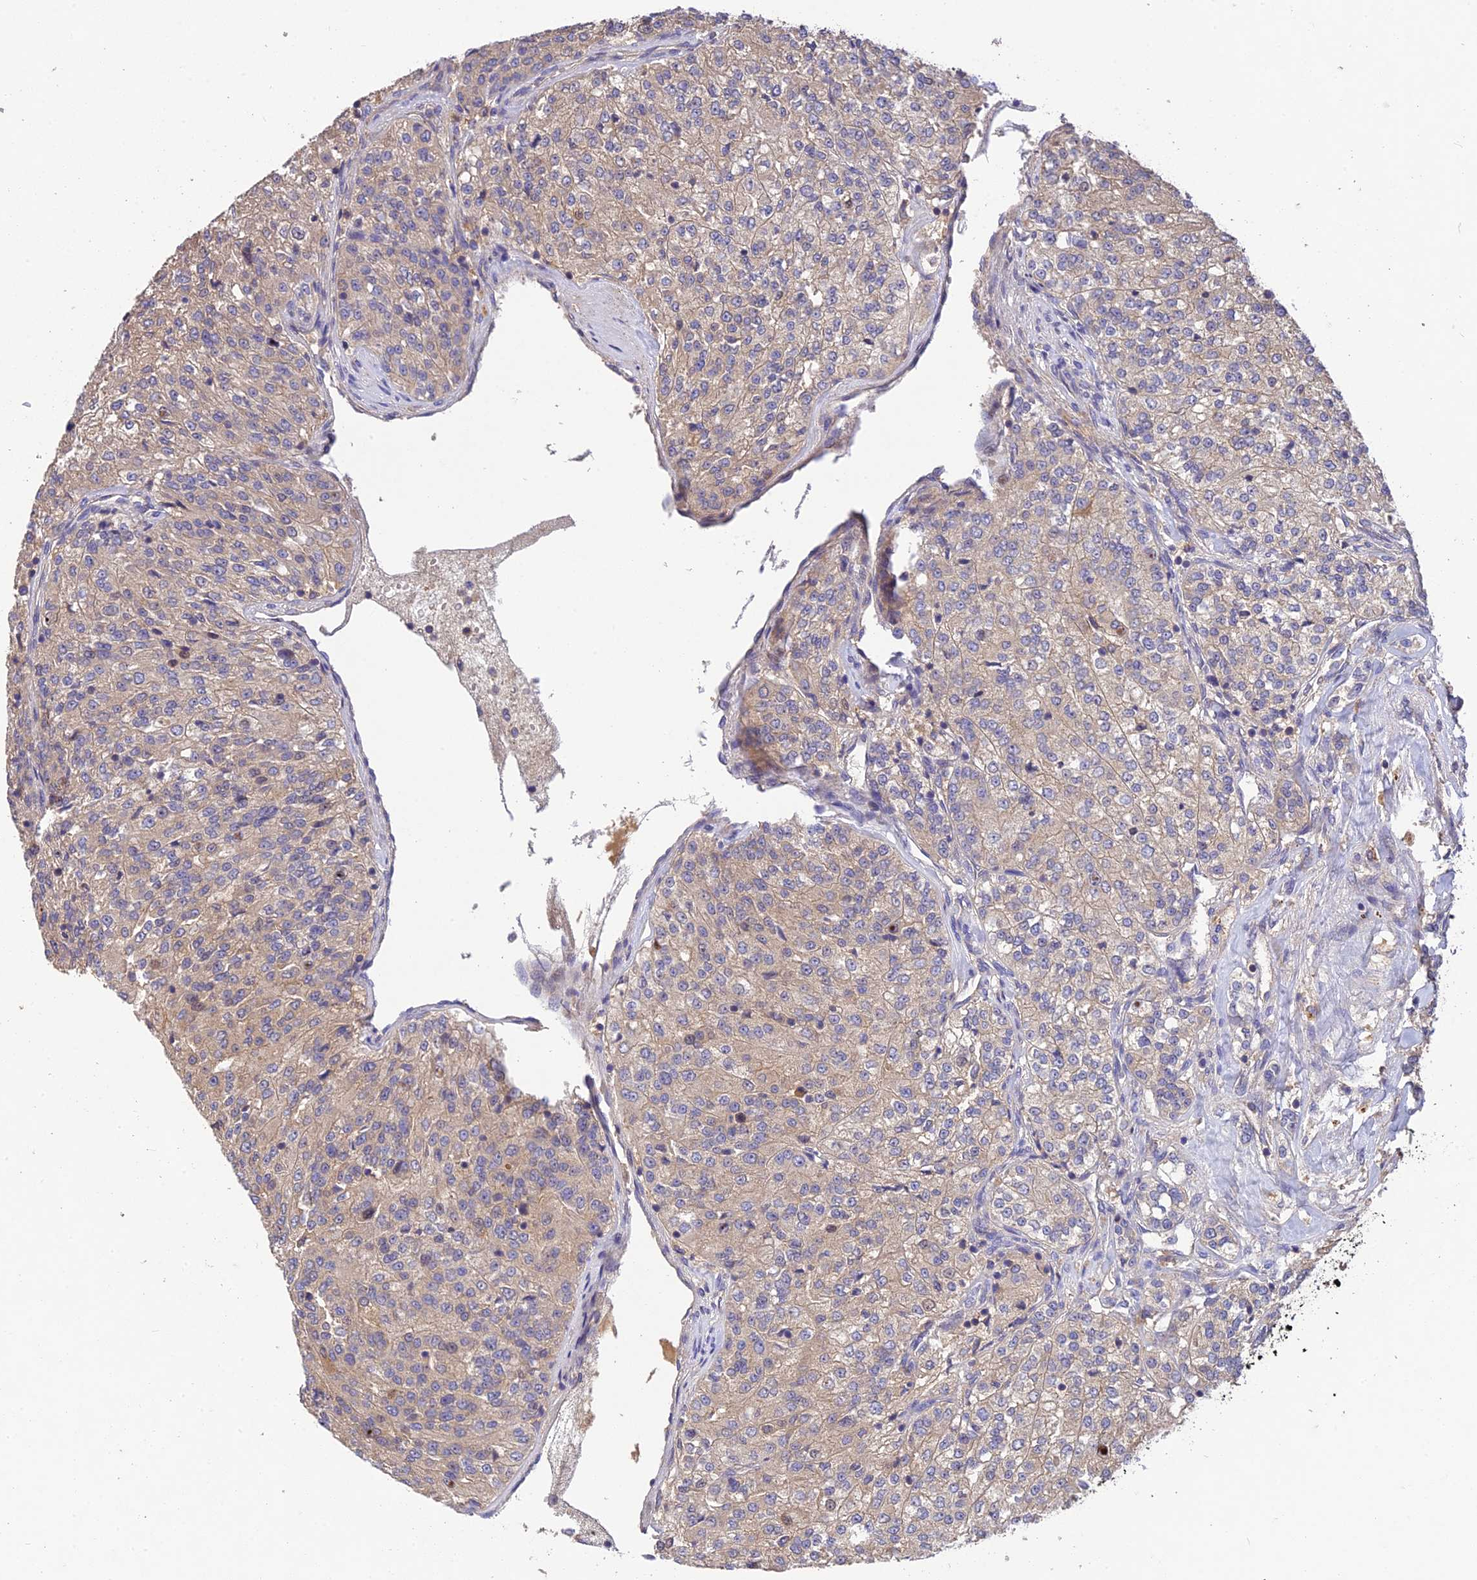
{"staining": {"intensity": "weak", "quantity": "25%-75%", "location": "cytoplasmic/membranous"}, "tissue": "renal cancer", "cell_type": "Tumor cells", "image_type": "cancer", "snomed": [{"axis": "morphology", "description": "Adenocarcinoma, NOS"}, {"axis": "topography", "description": "Kidney"}], "caption": "A micrograph of renal cancer (adenocarcinoma) stained for a protein reveals weak cytoplasmic/membranous brown staining in tumor cells.", "gene": "DENND5B", "patient": {"sex": "female", "age": 63}}